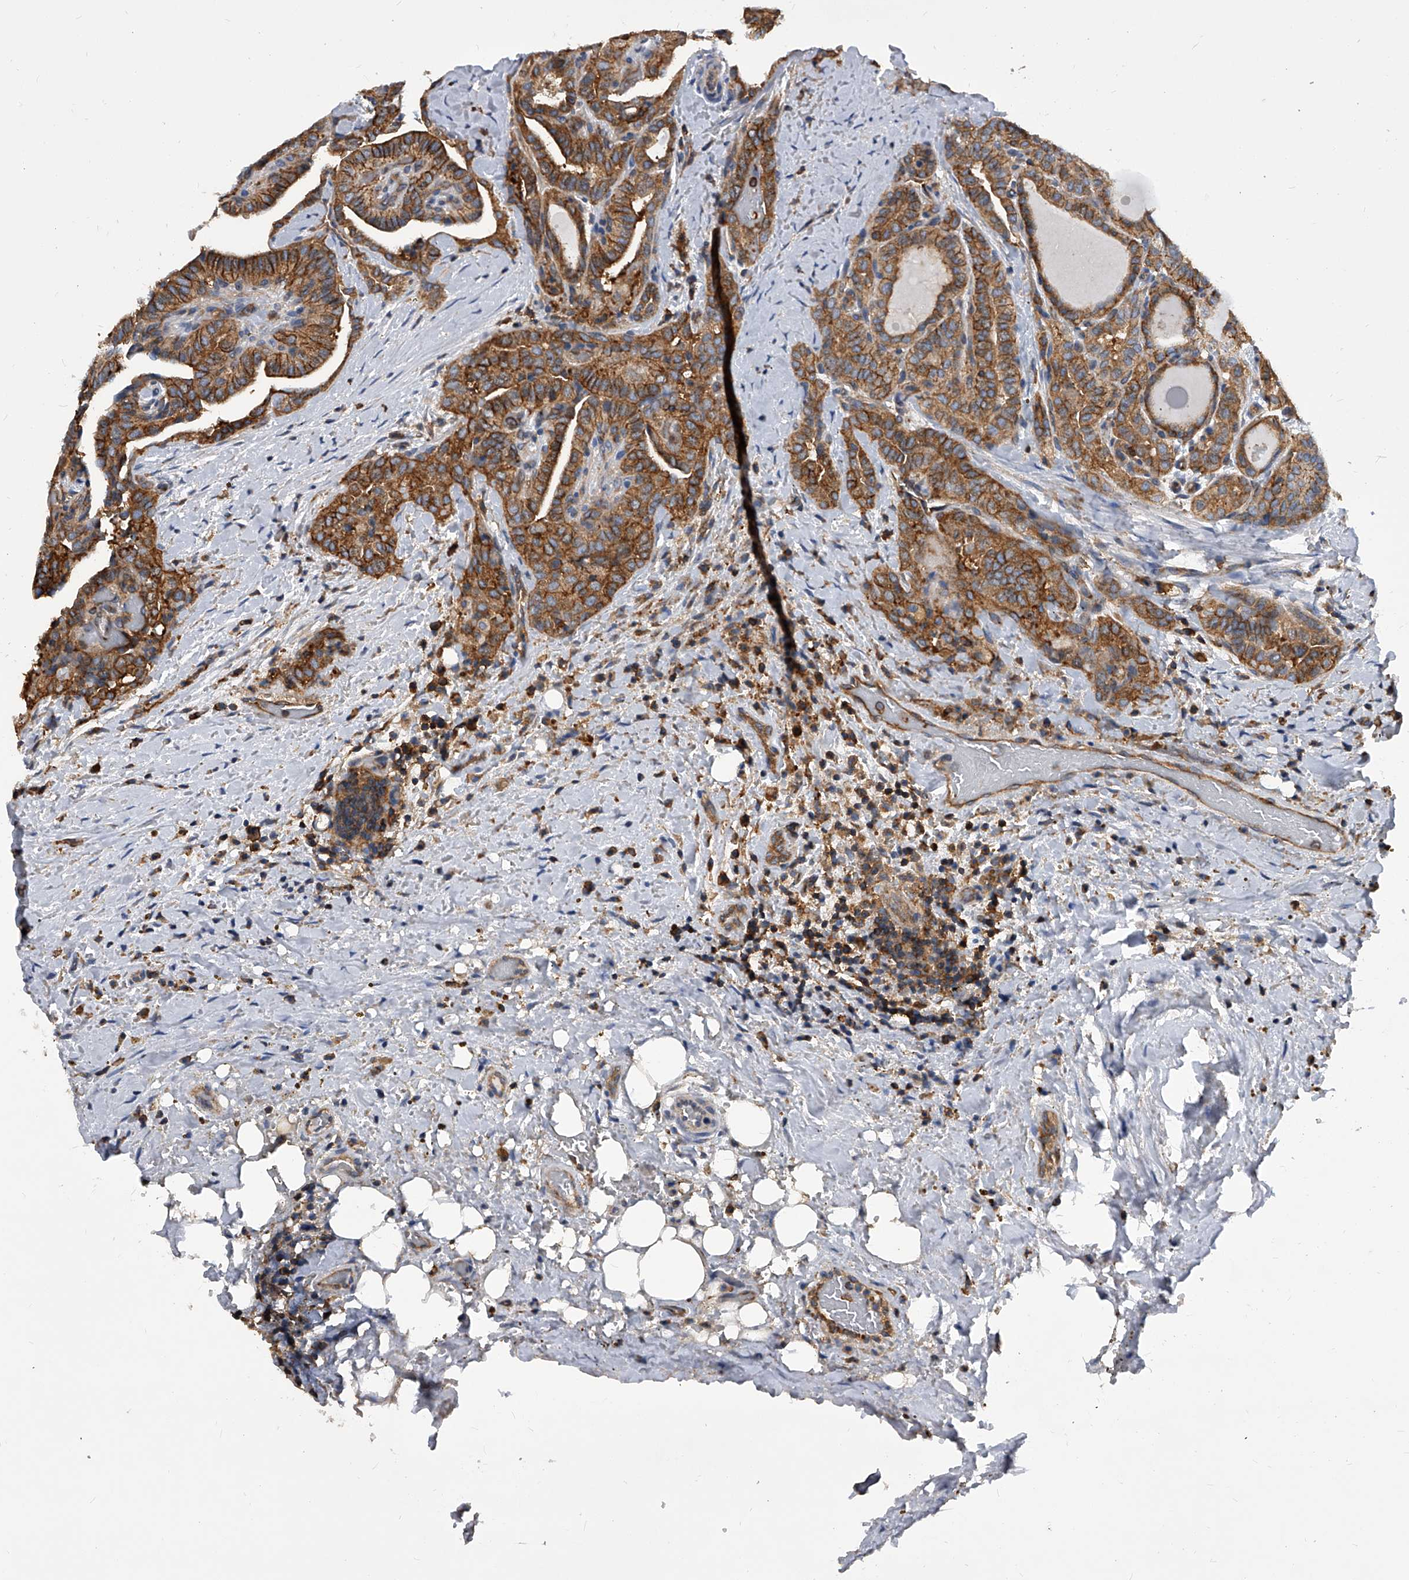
{"staining": {"intensity": "moderate", "quantity": ">75%", "location": "cytoplasmic/membranous"}, "tissue": "thyroid cancer", "cell_type": "Tumor cells", "image_type": "cancer", "snomed": [{"axis": "morphology", "description": "Papillary adenocarcinoma, NOS"}, {"axis": "topography", "description": "Thyroid gland"}], "caption": "High-magnification brightfield microscopy of thyroid cancer stained with DAB (3,3'-diaminobenzidine) (brown) and counterstained with hematoxylin (blue). tumor cells exhibit moderate cytoplasmic/membranous staining is appreciated in approximately>75% of cells.", "gene": "ATG5", "patient": {"sex": "male", "age": 77}}